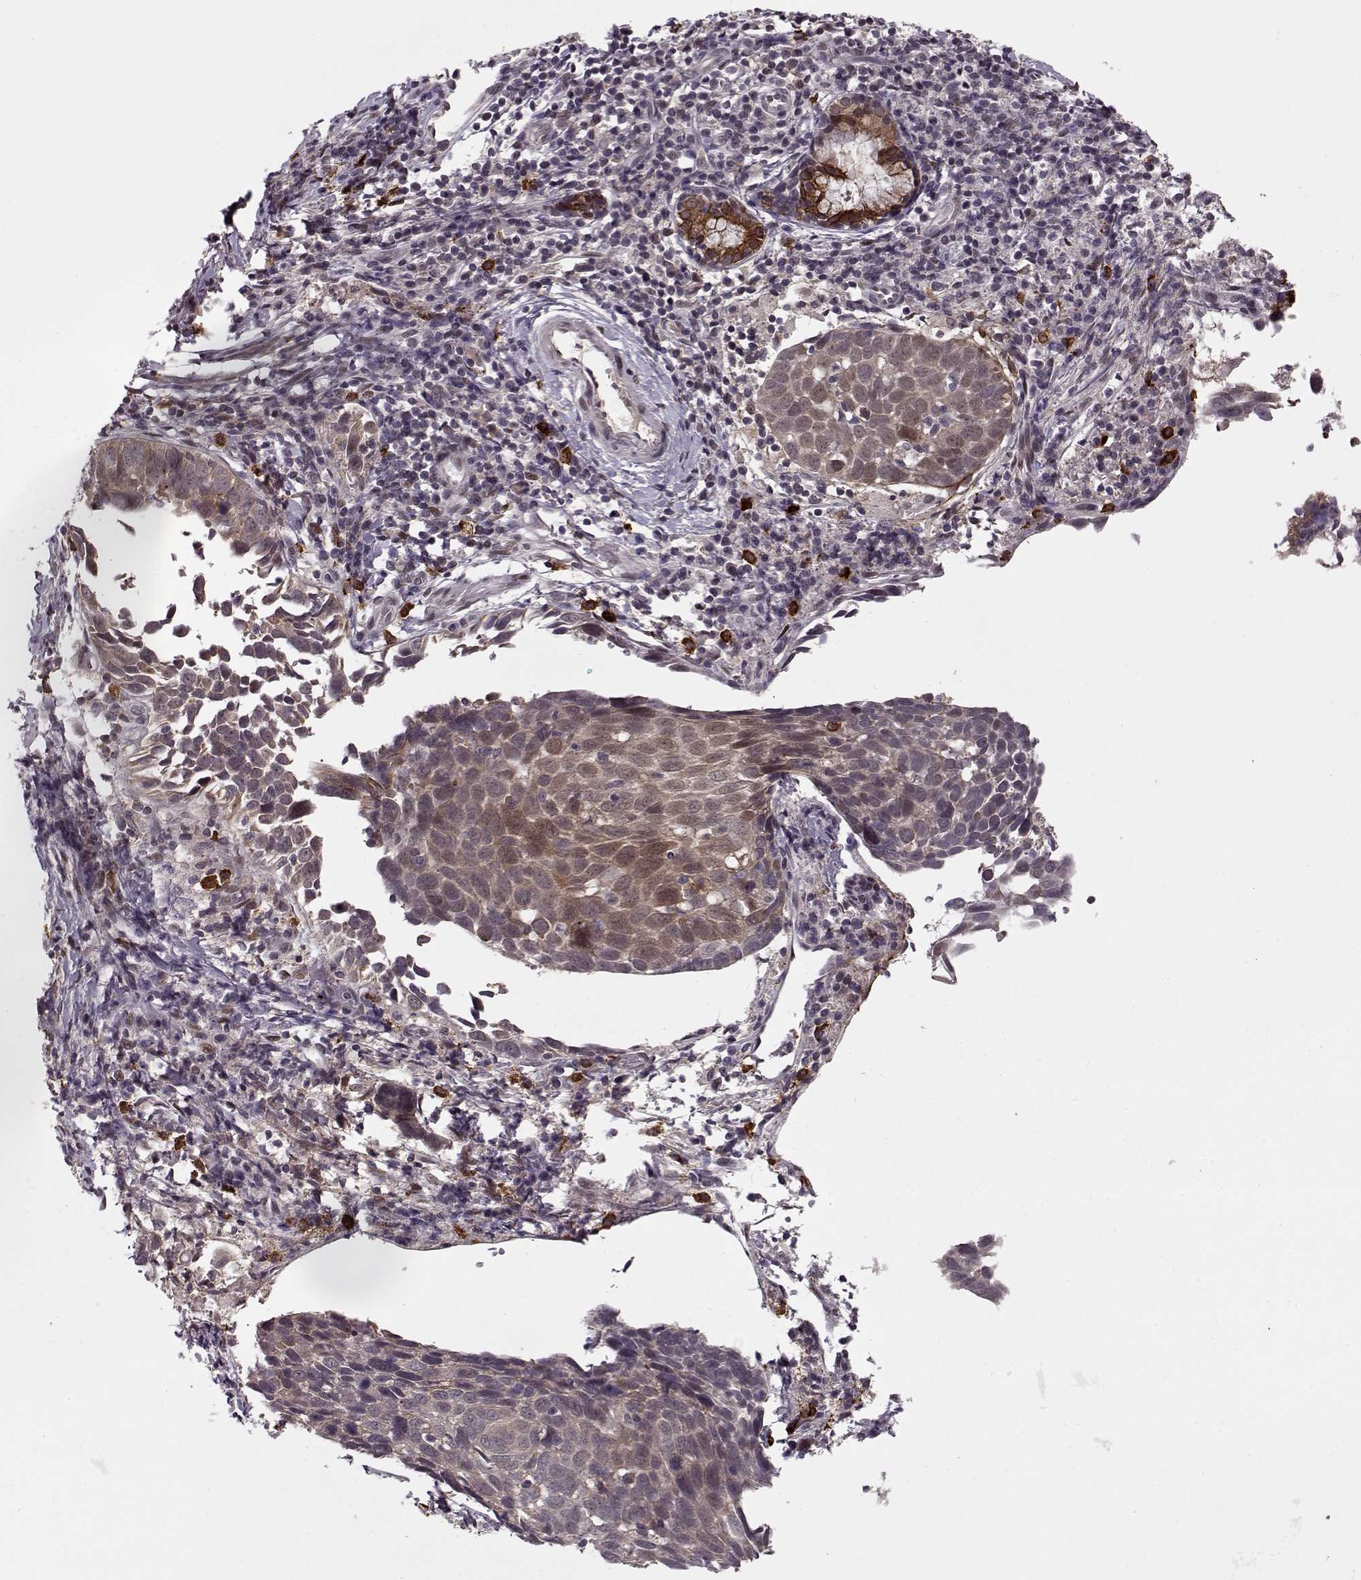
{"staining": {"intensity": "moderate", "quantity": "<25%", "location": "cytoplasmic/membranous"}, "tissue": "lung cancer", "cell_type": "Tumor cells", "image_type": "cancer", "snomed": [{"axis": "morphology", "description": "Squamous cell carcinoma, NOS"}, {"axis": "topography", "description": "Lung"}], "caption": "A photomicrograph of squamous cell carcinoma (lung) stained for a protein exhibits moderate cytoplasmic/membranous brown staining in tumor cells. (DAB (3,3'-diaminobenzidine) IHC with brightfield microscopy, high magnification).", "gene": "DENND4B", "patient": {"sex": "male", "age": 57}}